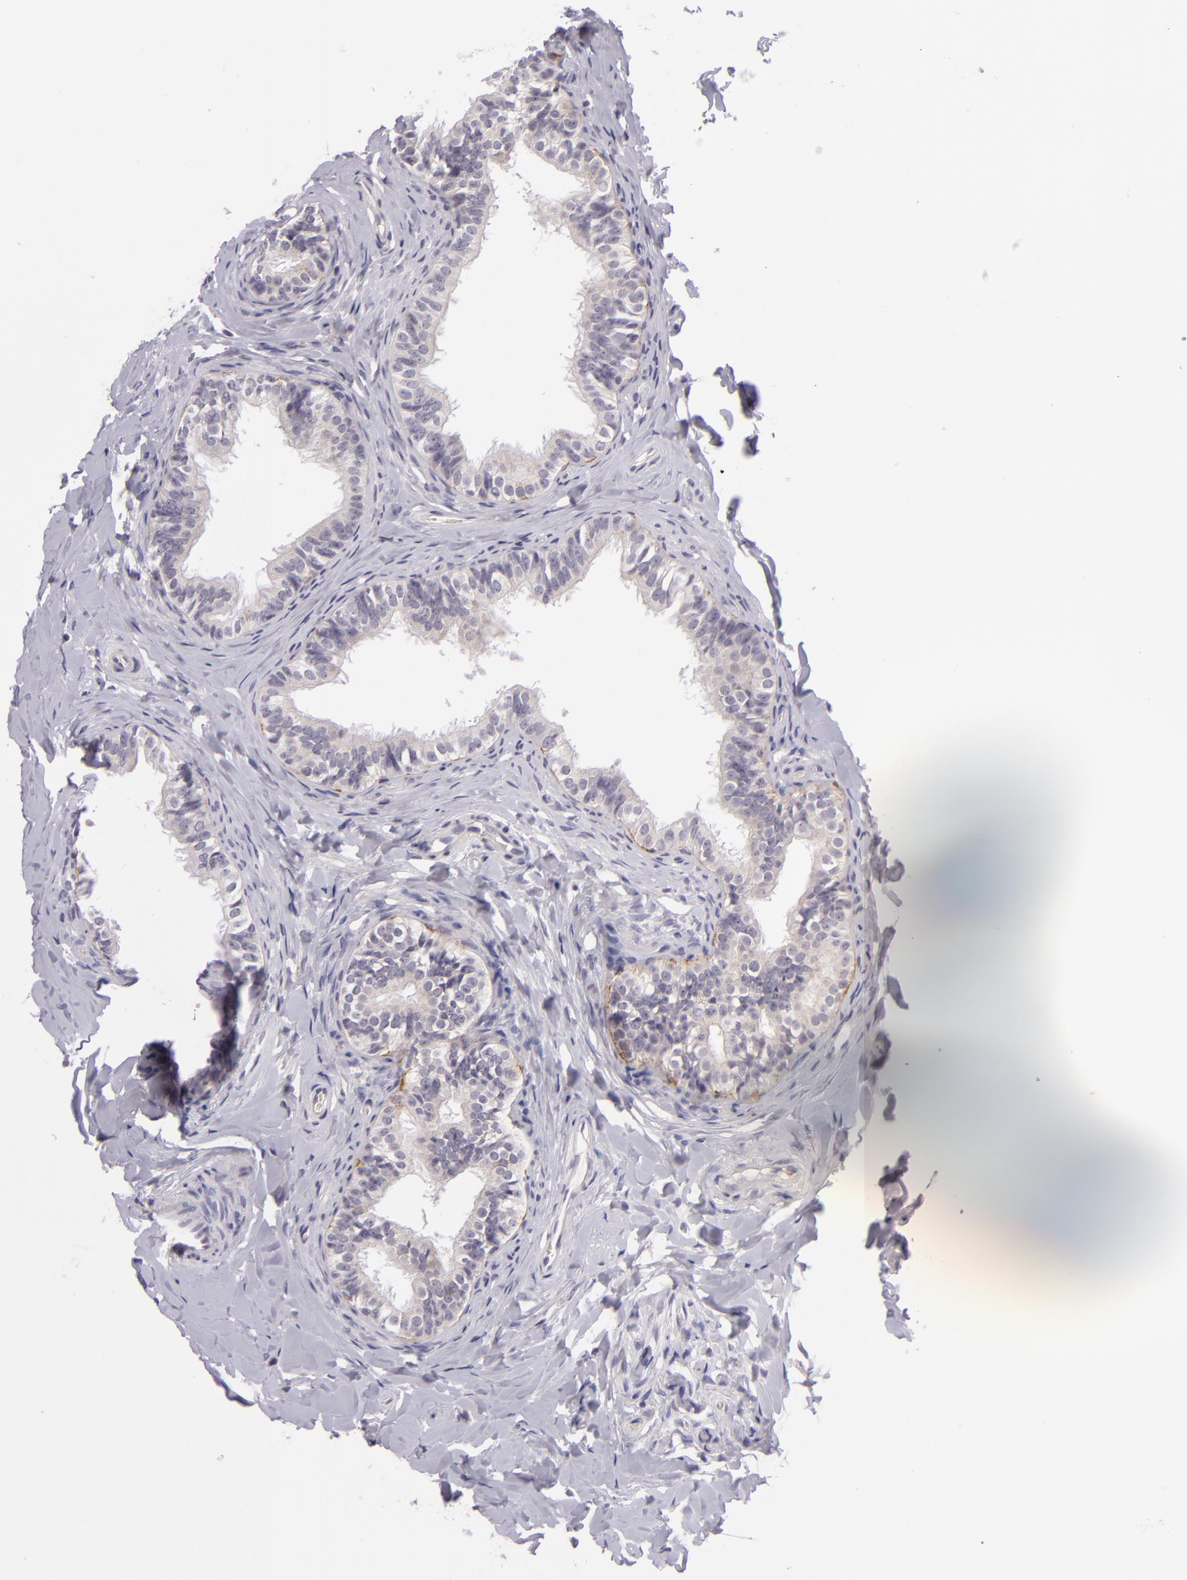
{"staining": {"intensity": "negative", "quantity": "none", "location": "none"}, "tissue": "epididymis", "cell_type": "Glandular cells", "image_type": "normal", "snomed": [{"axis": "morphology", "description": "Normal tissue, NOS"}, {"axis": "topography", "description": "Epididymis"}], "caption": "This is an immunohistochemistry photomicrograph of unremarkable epididymis. There is no expression in glandular cells.", "gene": "DAG1", "patient": {"sex": "male", "age": 26}}